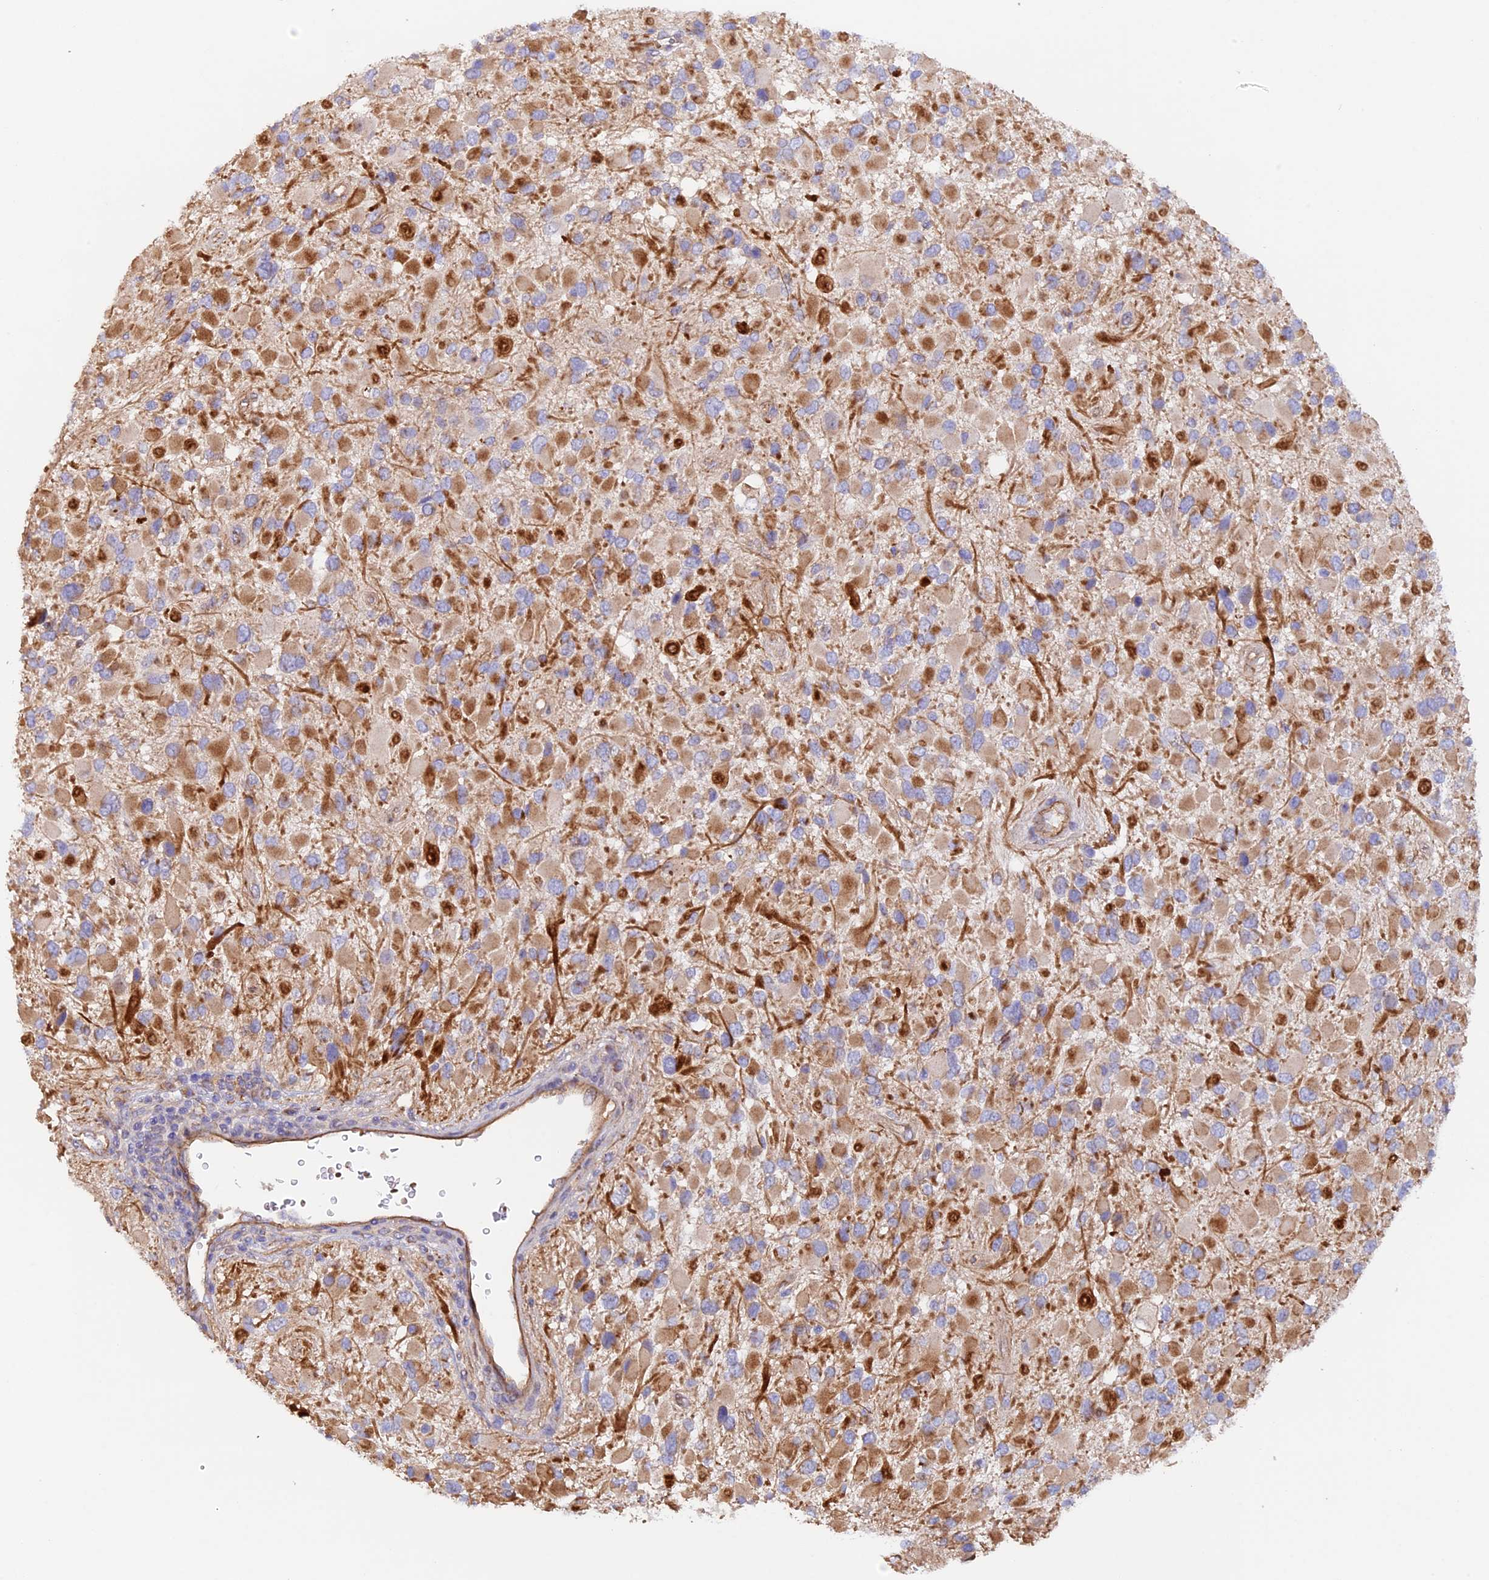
{"staining": {"intensity": "moderate", "quantity": "25%-75%", "location": "cytoplasmic/membranous"}, "tissue": "glioma", "cell_type": "Tumor cells", "image_type": "cancer", "snomed": [{"axis": "morphology", "description": "Glioma, malignant, High grade"}, {"axis": "topography", "description": "Brain"}], "caption": "Human high-grade glioma (malignant) stained with a brown dye shows moderate cytoplasmic/membranous positive expression in approximately 25%-75% of tumor cells.", "gene": "DUS3L", "patient": {"sex": "male", "age": 53}}